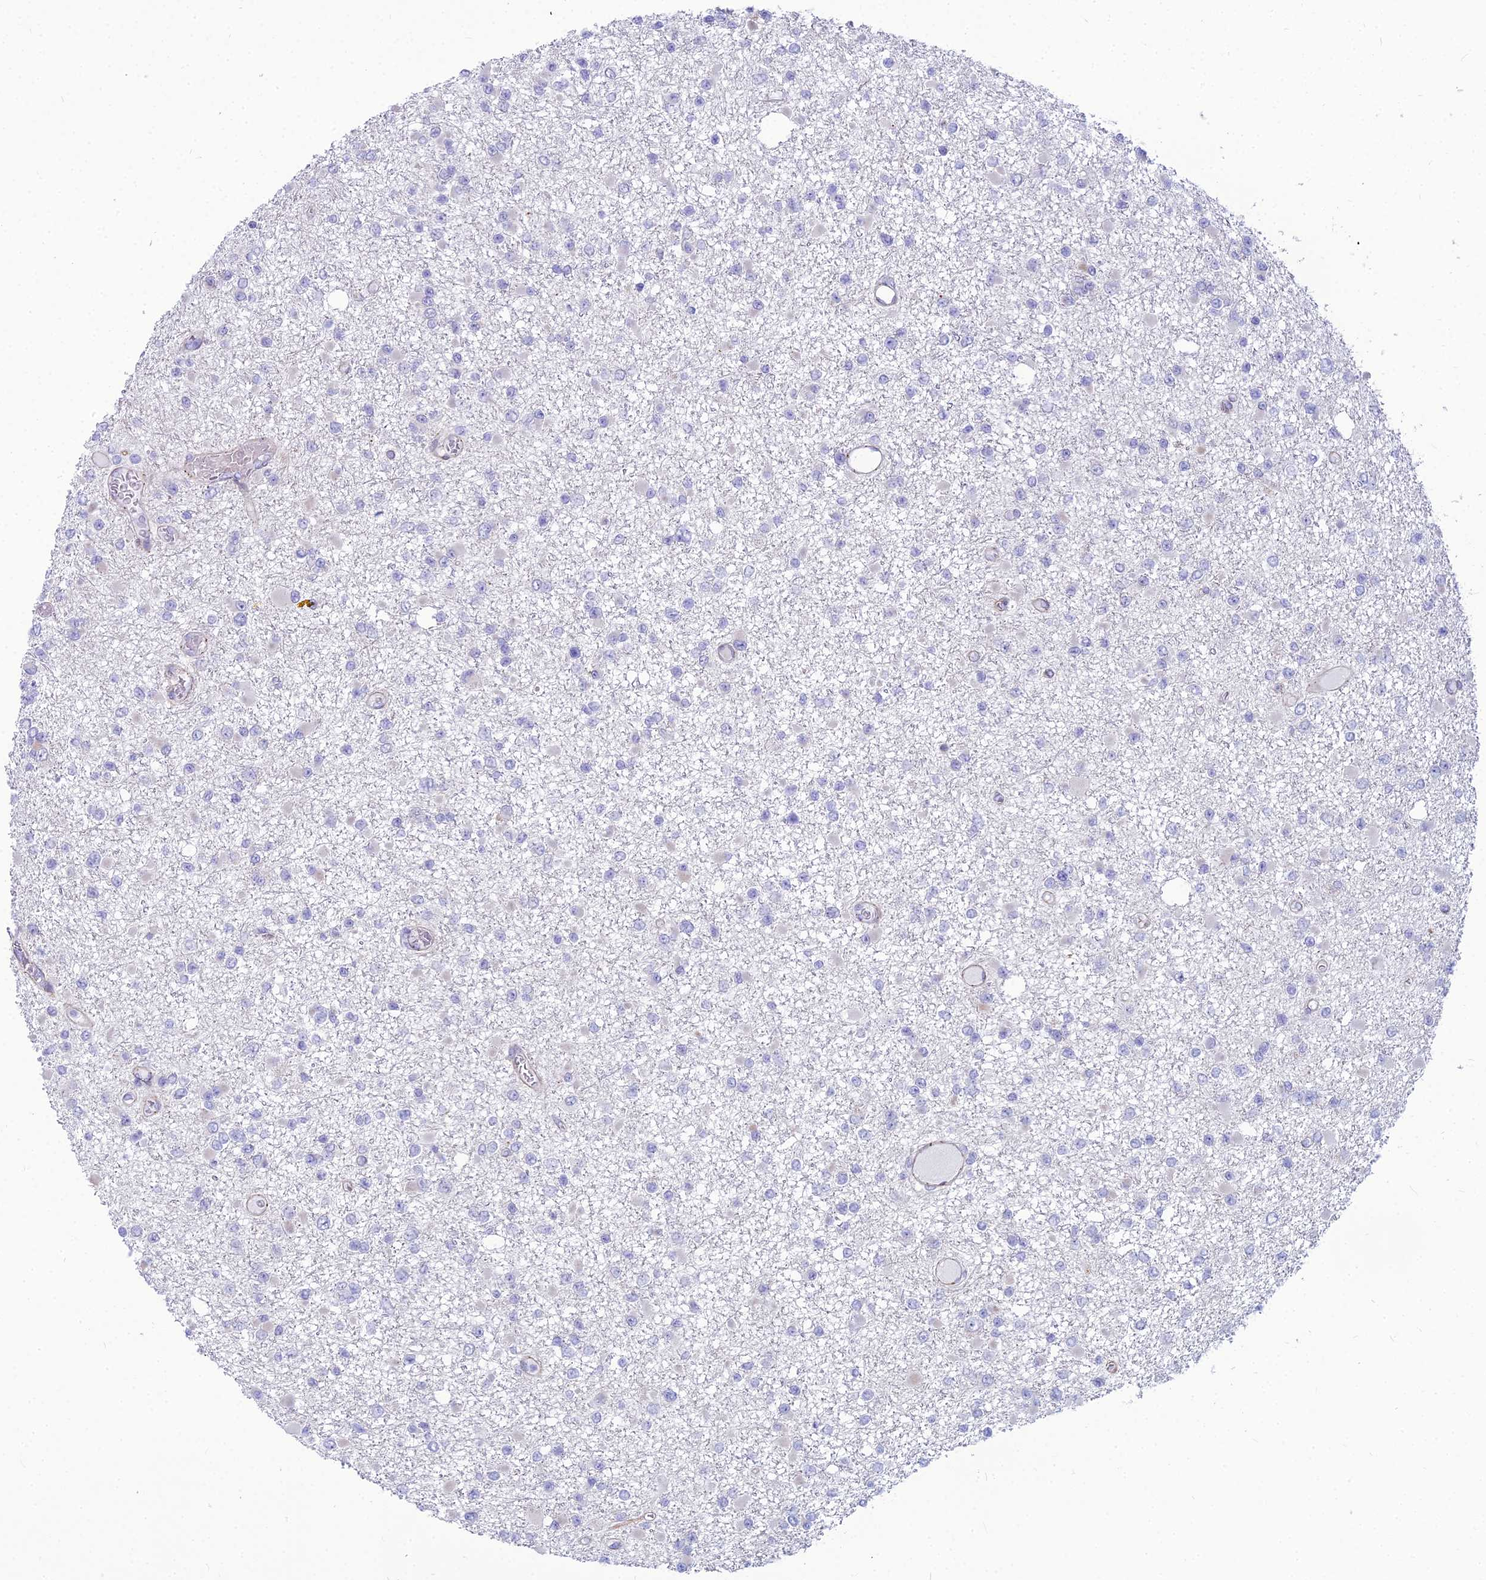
{"staining": {"intensity": "negative", "quantity": "none", "location": "none"}, "tissue": "glioma", "cell_type": "Tumor cells", "image_type": "cancer", "snomed": [{"axis": "morphology", "description": "Glioma, malignant, Low grade"}, {"axis": "topography", "description": "Brain"}], "caption": "A high-resolution image shows IHC staining of glioma, which displays no significant staining in tumor cells.", "gene": "NUSAP1", "patient": {"sex": "female", "age": 22}}